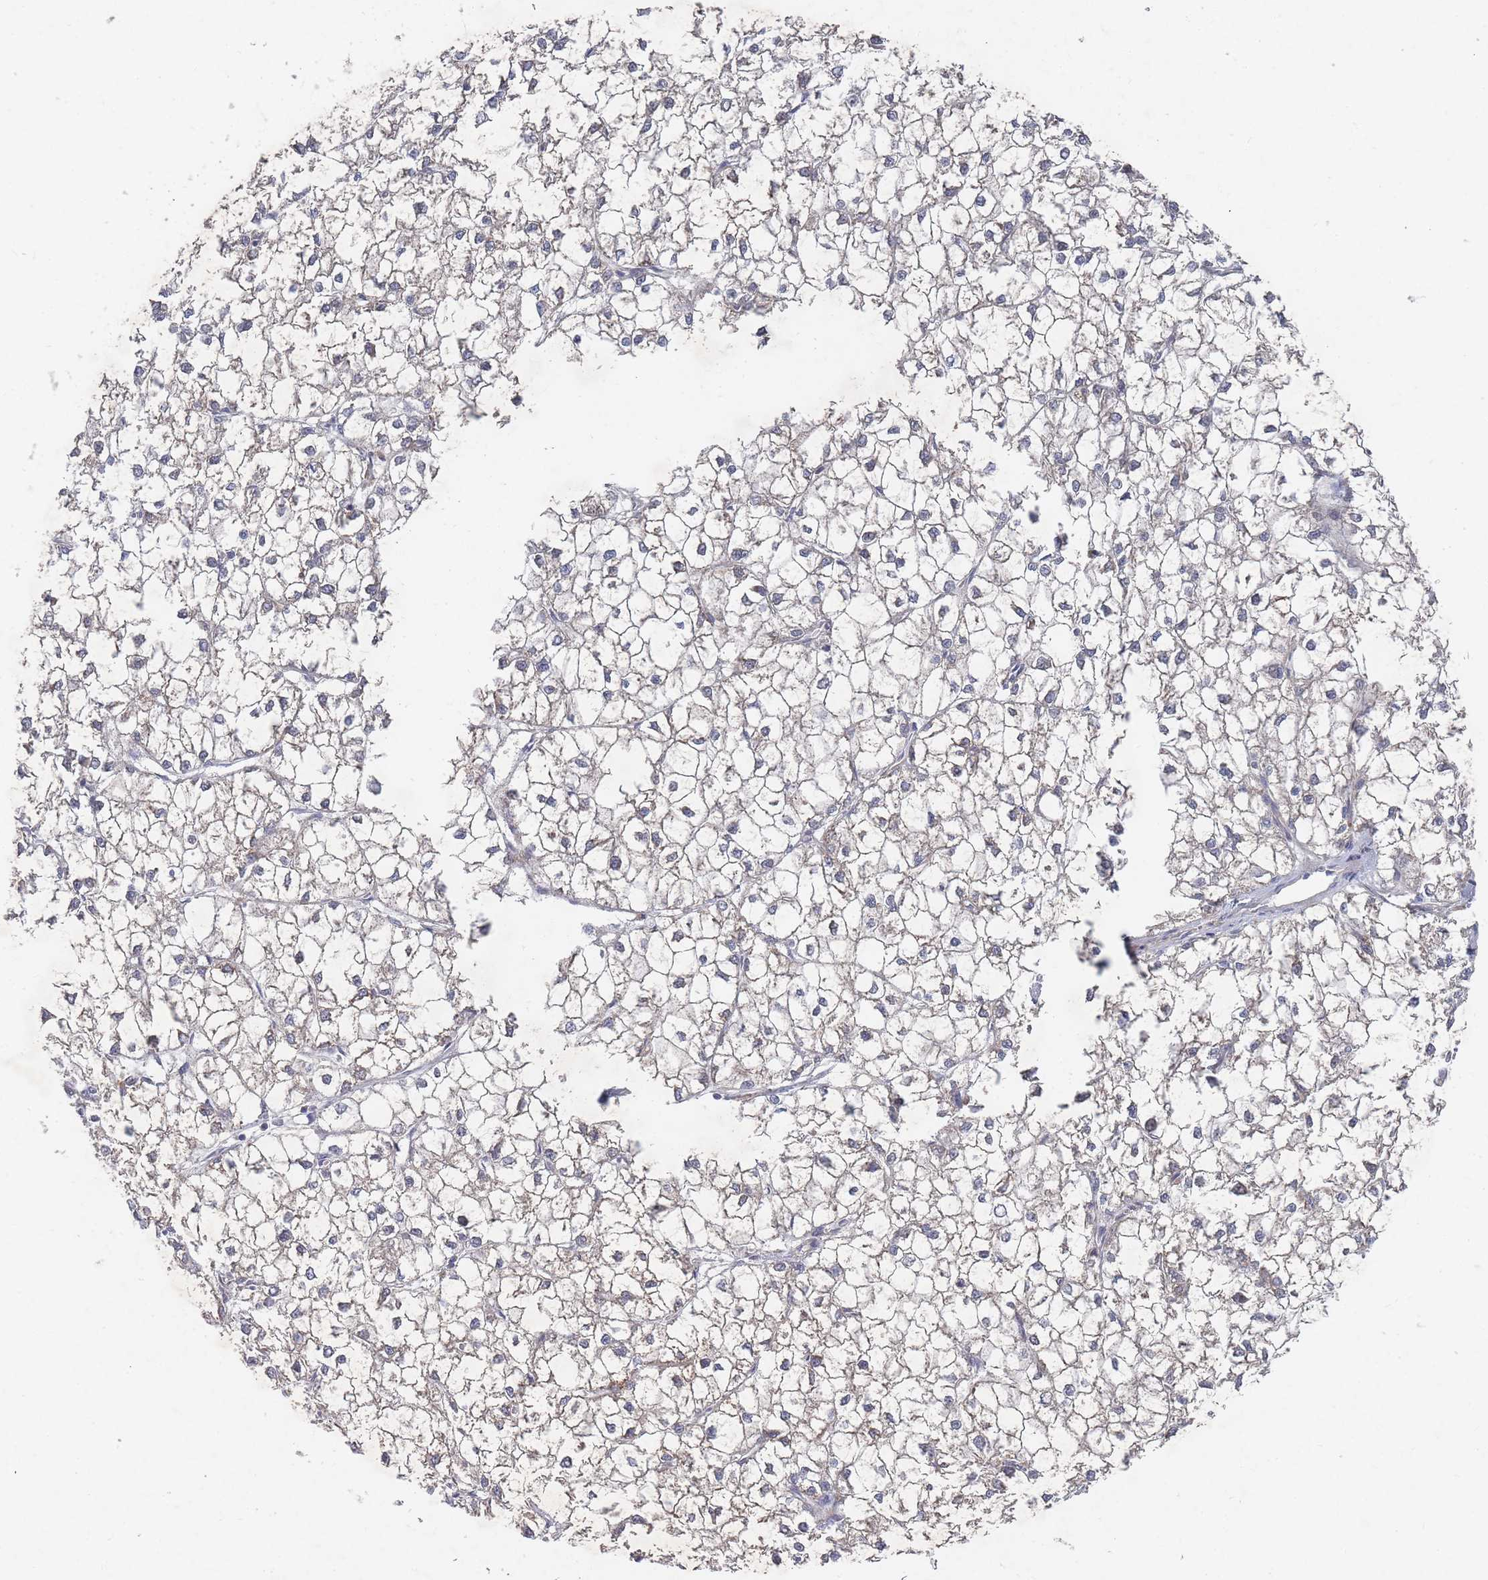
{"staining": {"intensity": "negative", "quantity": "none", "location": "none"}, "tissue": "liver cancer", "cell_type": "Tumor cells", "image_type": "cancer", "snomed": [{"axis": "morphology", "description": "Carcinoma, Hepatocellular, NOS"}, {"axis": "topography", "description": "Liver"}], "caption": "Tumor cells are negative for protein expression in human hepatocellular carcinoma (liver).", "gene": "SLC35F5", "patient": {"sex": "female", "age": 43}}